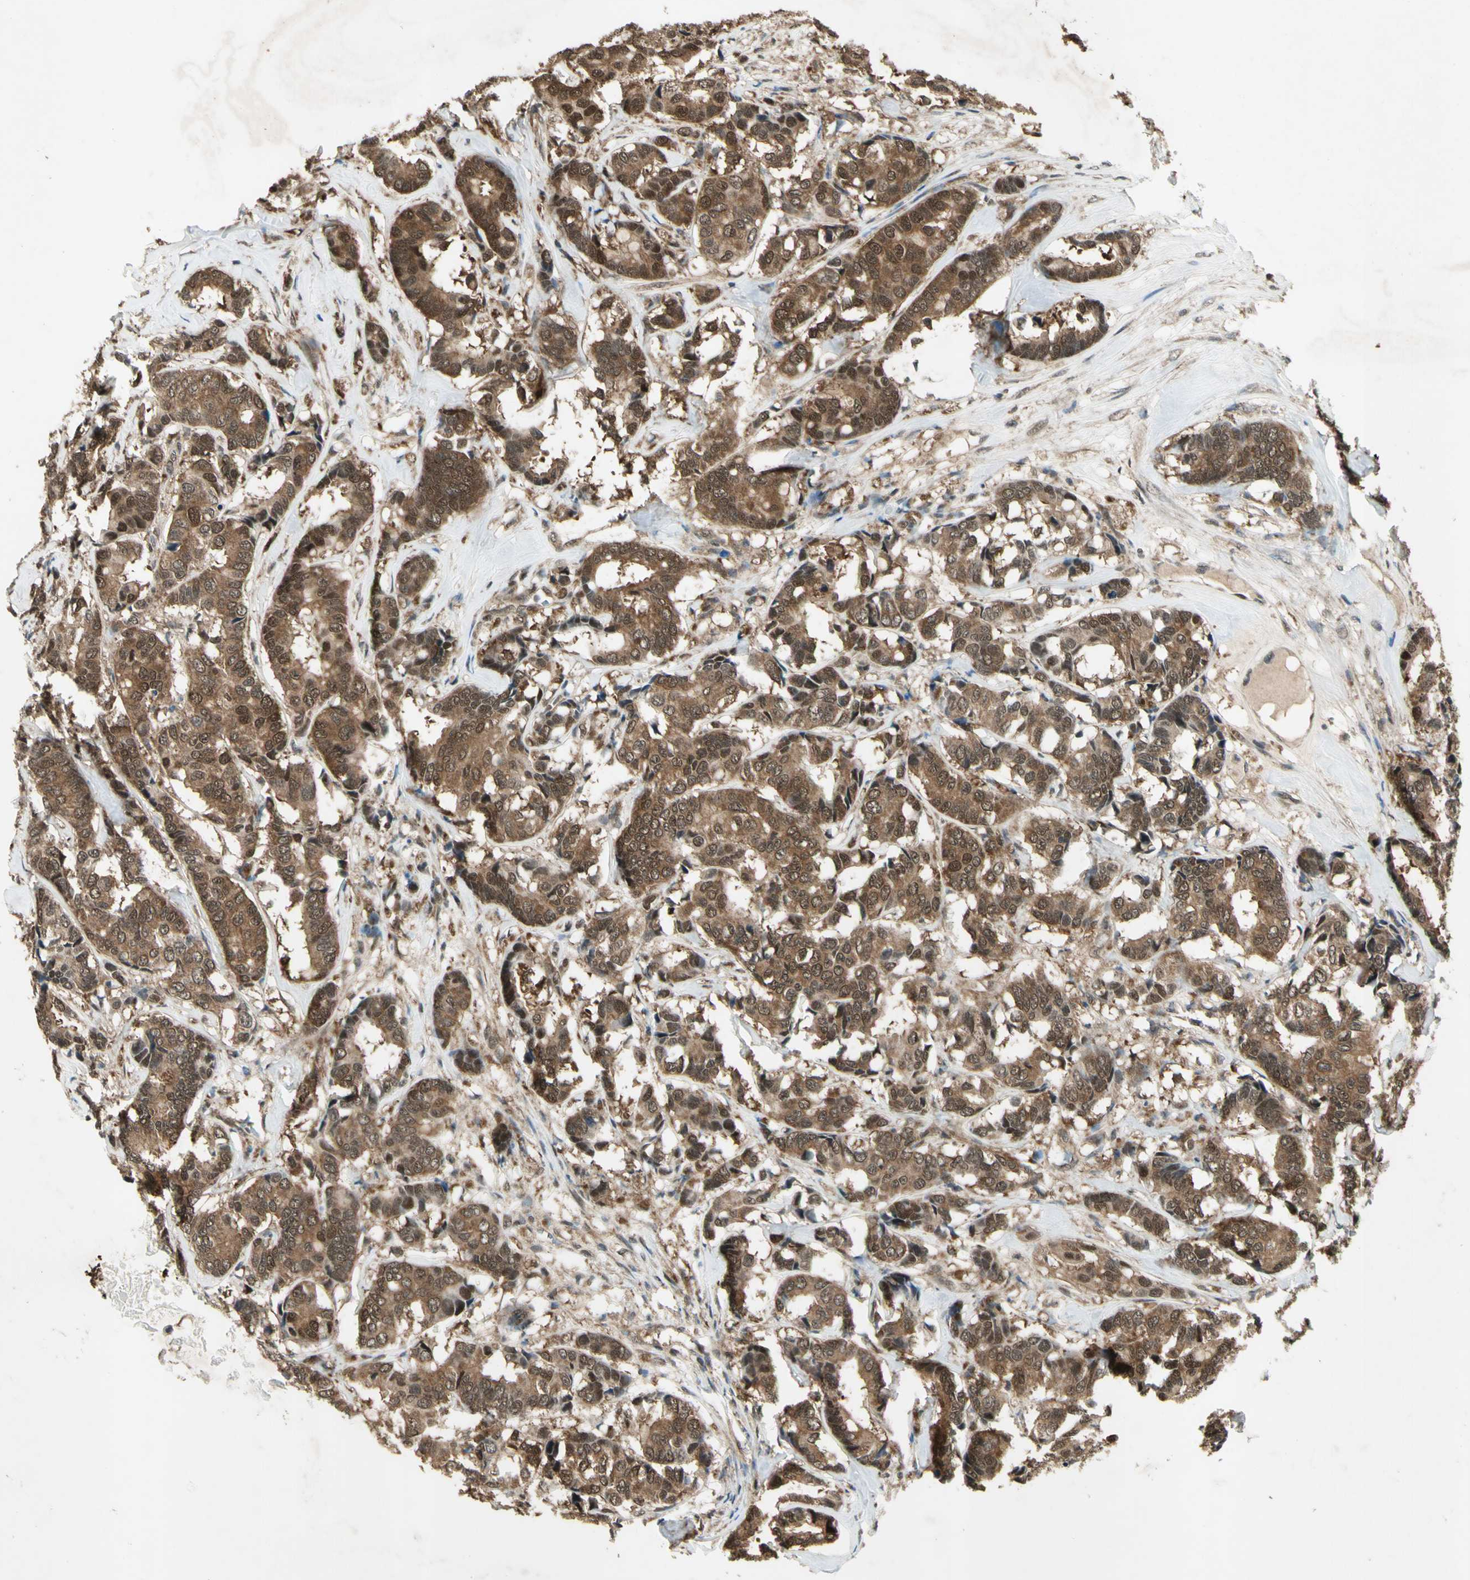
{"staining": {"intensity": "moderate", "quantity": ">75%", "location": "cytoplasmic/membranous,nuclear"}, "tissue": "breast cancer", "cell_type": "Tumor cells", "image_type": "cancer", "snomed": [{"axis": "morphology", "description": "Duct carcinoma"}, {"axis": "topography", "description": "Breast"}], "caption": "Brown immunohistochemical staining in human breast cancer displays moderate cytoplasmic/membranous and nuclear positivity in about >75% of tumor cells.", "gene": "PSMD5", "patient": {"sex": "female", "age": 87}}